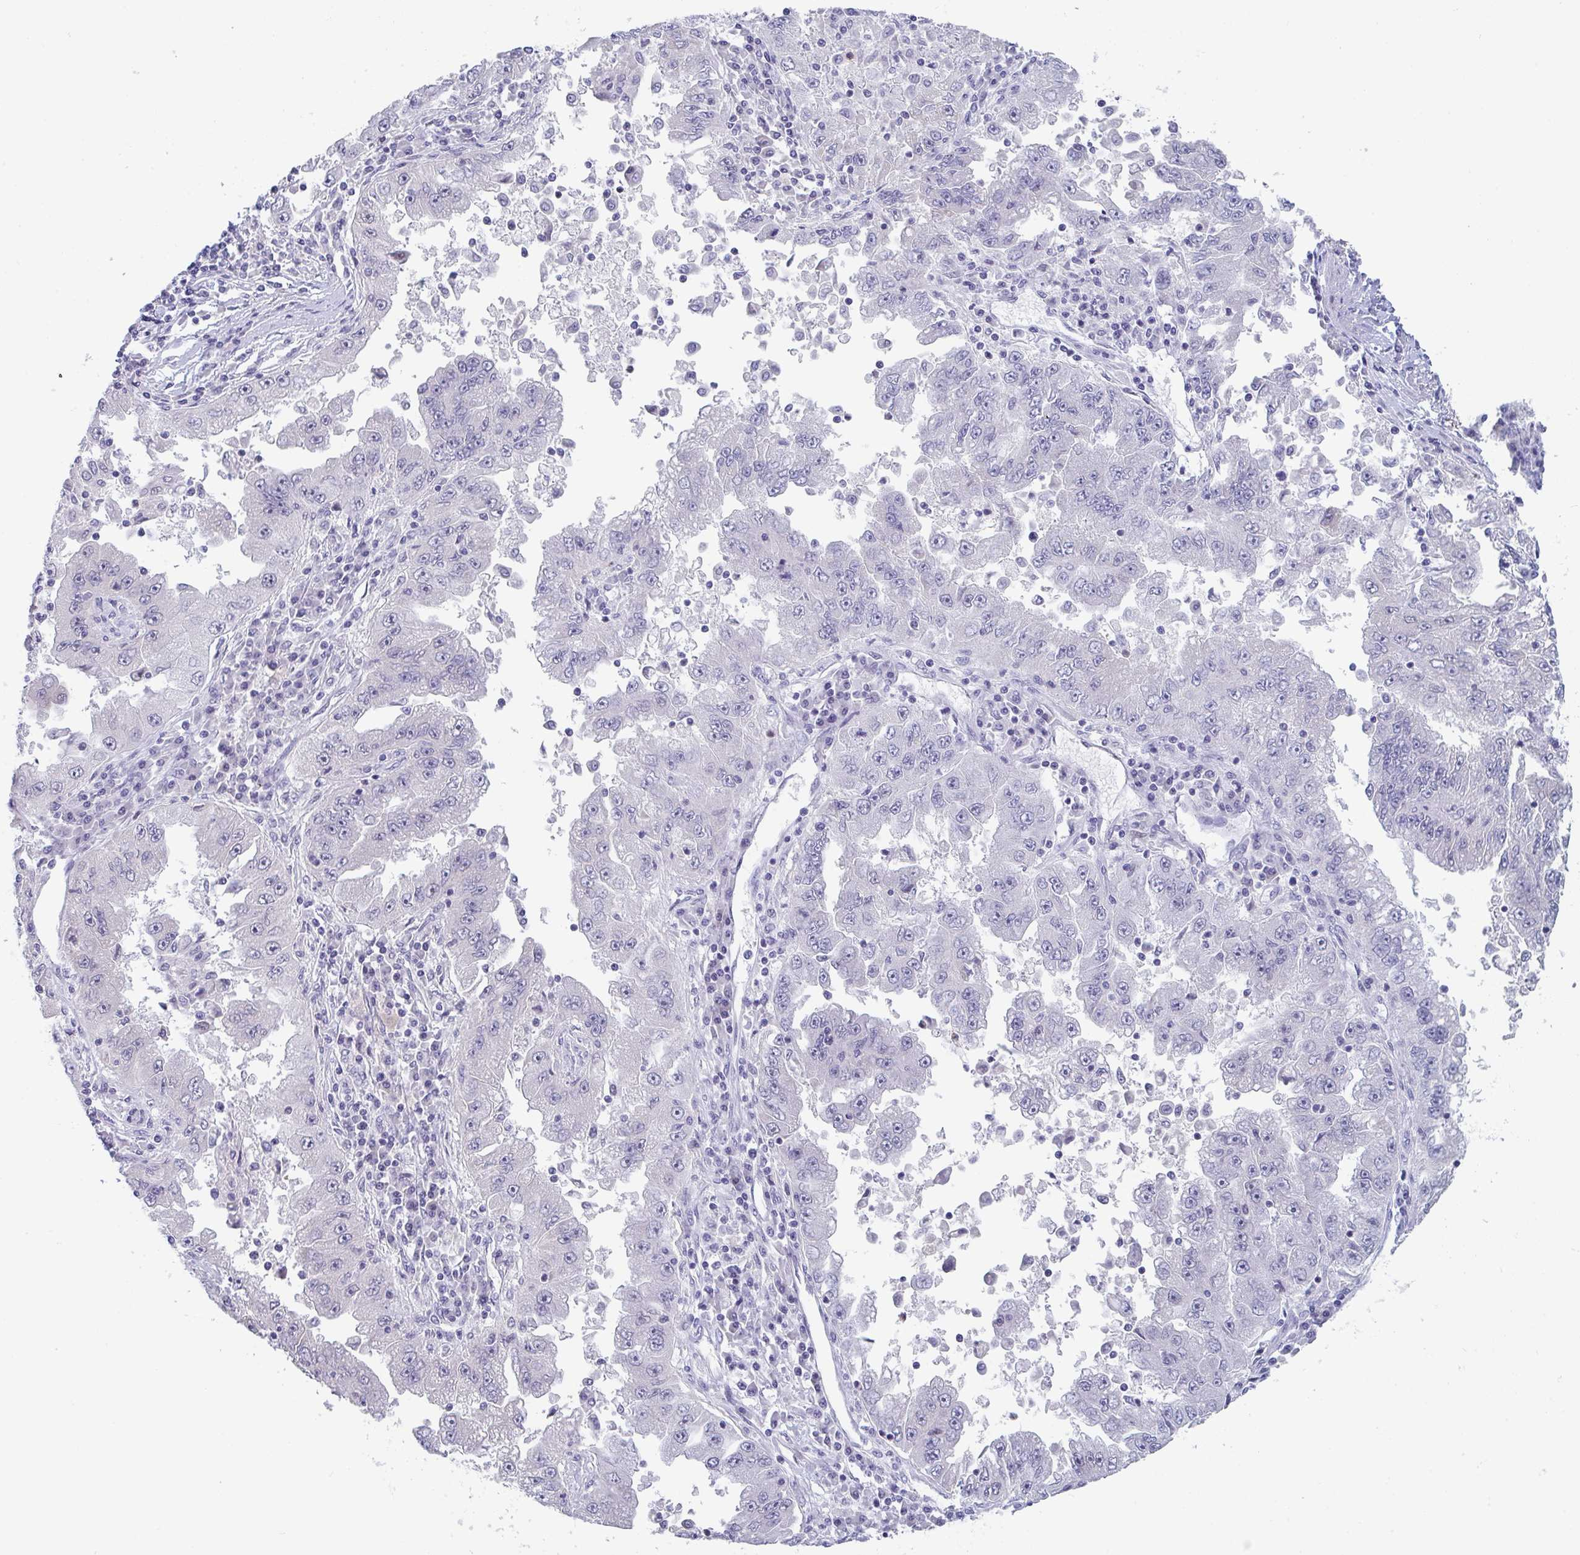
{"staining": {"intensity": "negative", "quantity": "none", "location": "none"}, "tissue": "lung cancer", "cell_type": "Tumor cells", "image_type": "cancer", "snomed": [{"axis": "morphology", "description": "Adenocarcinoma, NOS"}, {"axis": "morphology", "description": "Adenocarcinoma primary or metastatic"}, {"axis": "topography", "description": "Lung"}], "caption": "The micrograph exhibits no staining of tumor cells in lung cancer (adenocarcinoma primary or metastatic).", "gene": "RUBCN", "patient": {"sex": "male", "age": 74}}